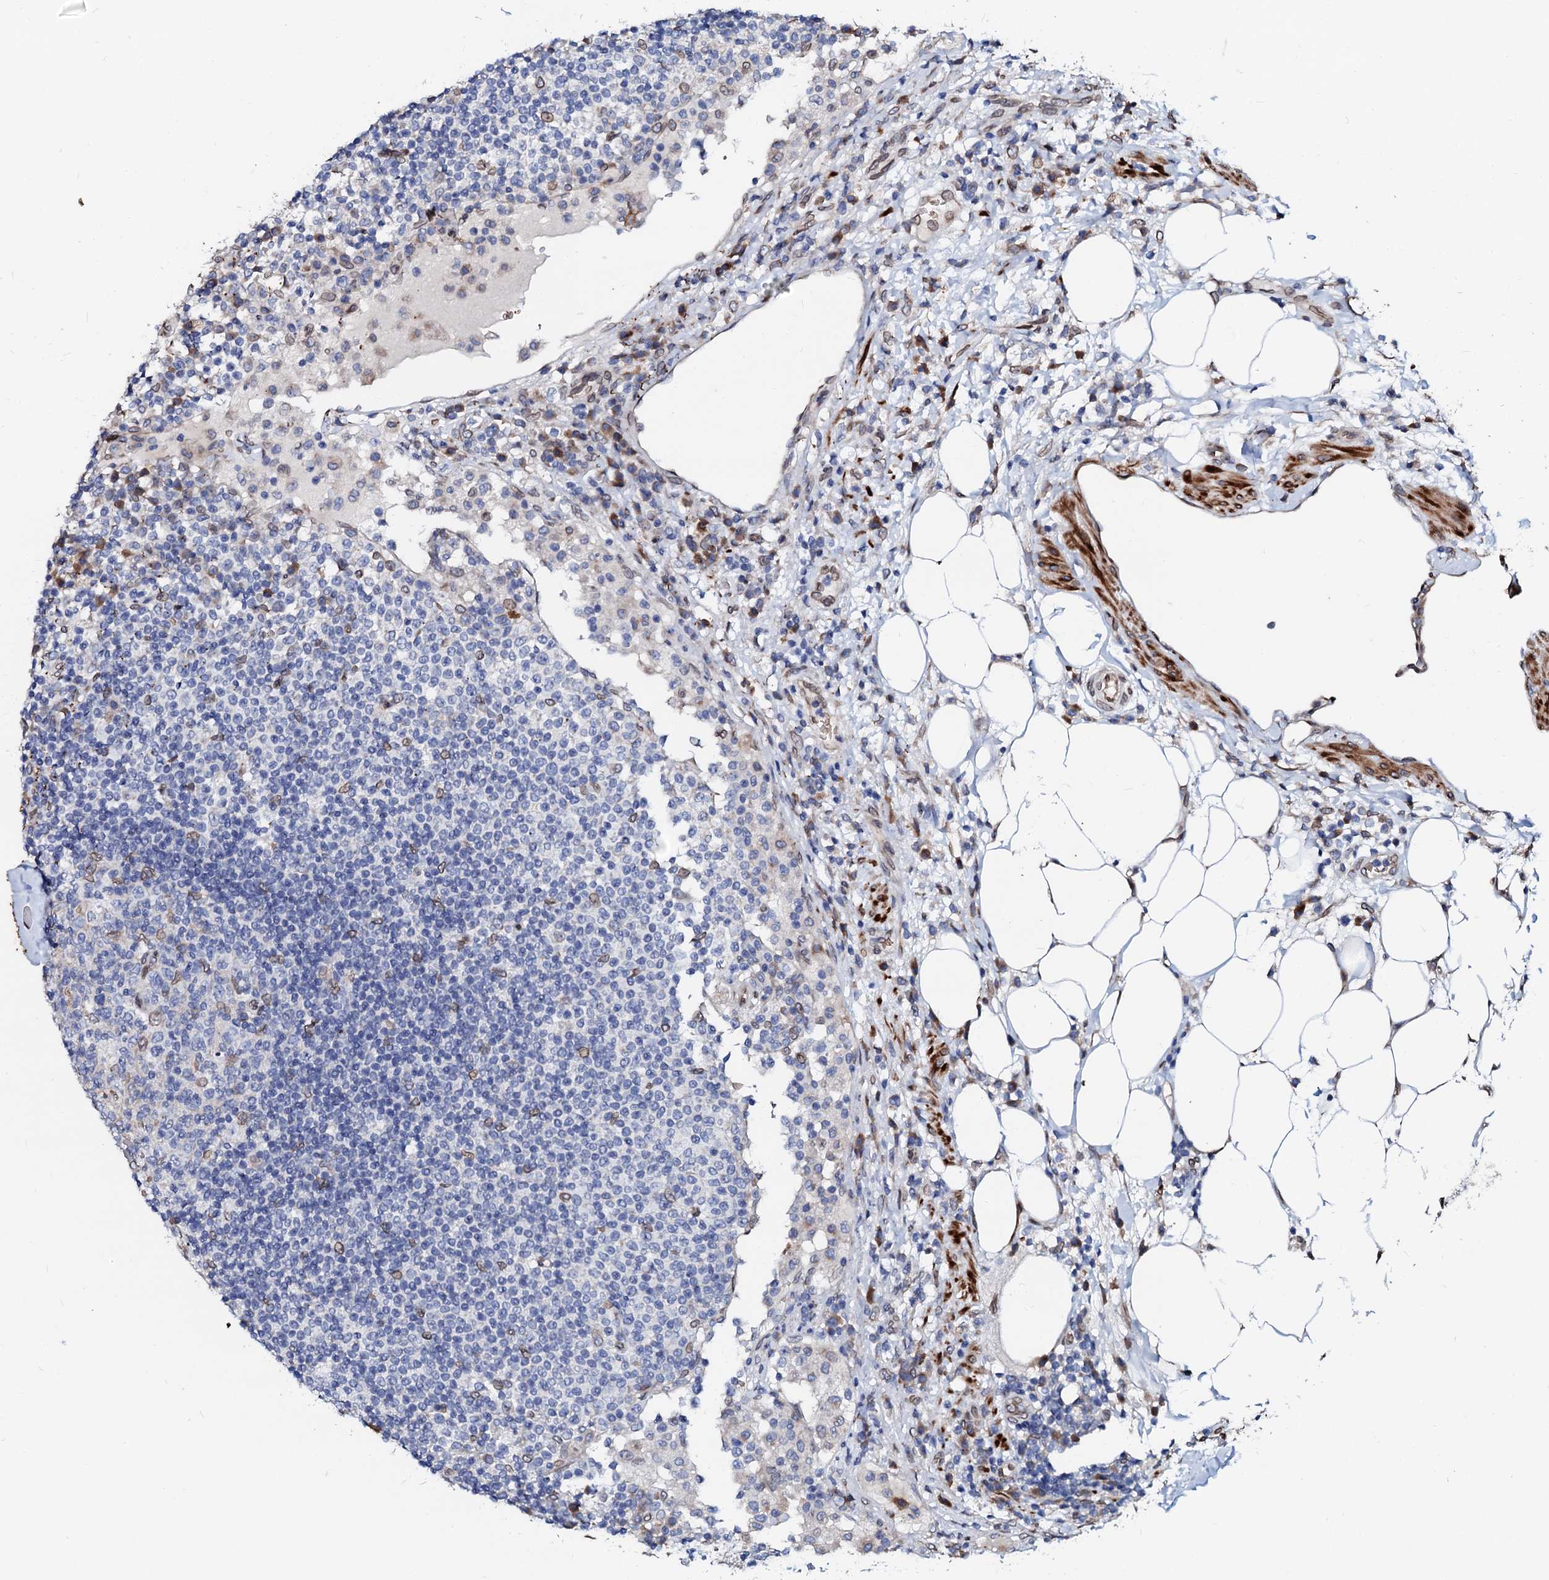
{"staining": {"intensity": "weak", "quantity": "<25%", "location": "cytoplasmic/membranous"}, "tissue": "lymph node", "cell_type": "Germinal center cells", "image_type": "normal", "snomed": [{"axis": "morphology", "description": "Normal tissue, NOS"}, {"axis": "topography", "description": "Lymph node"}], "caption": "Immunohistochemistry photomicrograph of unremarkable lymph node: lymph node stained with DAB (3,3'-diaminobenzidine) exhibits no significant protein expression in germinal center cells.", "gene": "NRP2", "patient": {"sex": "female", "age": 53}}